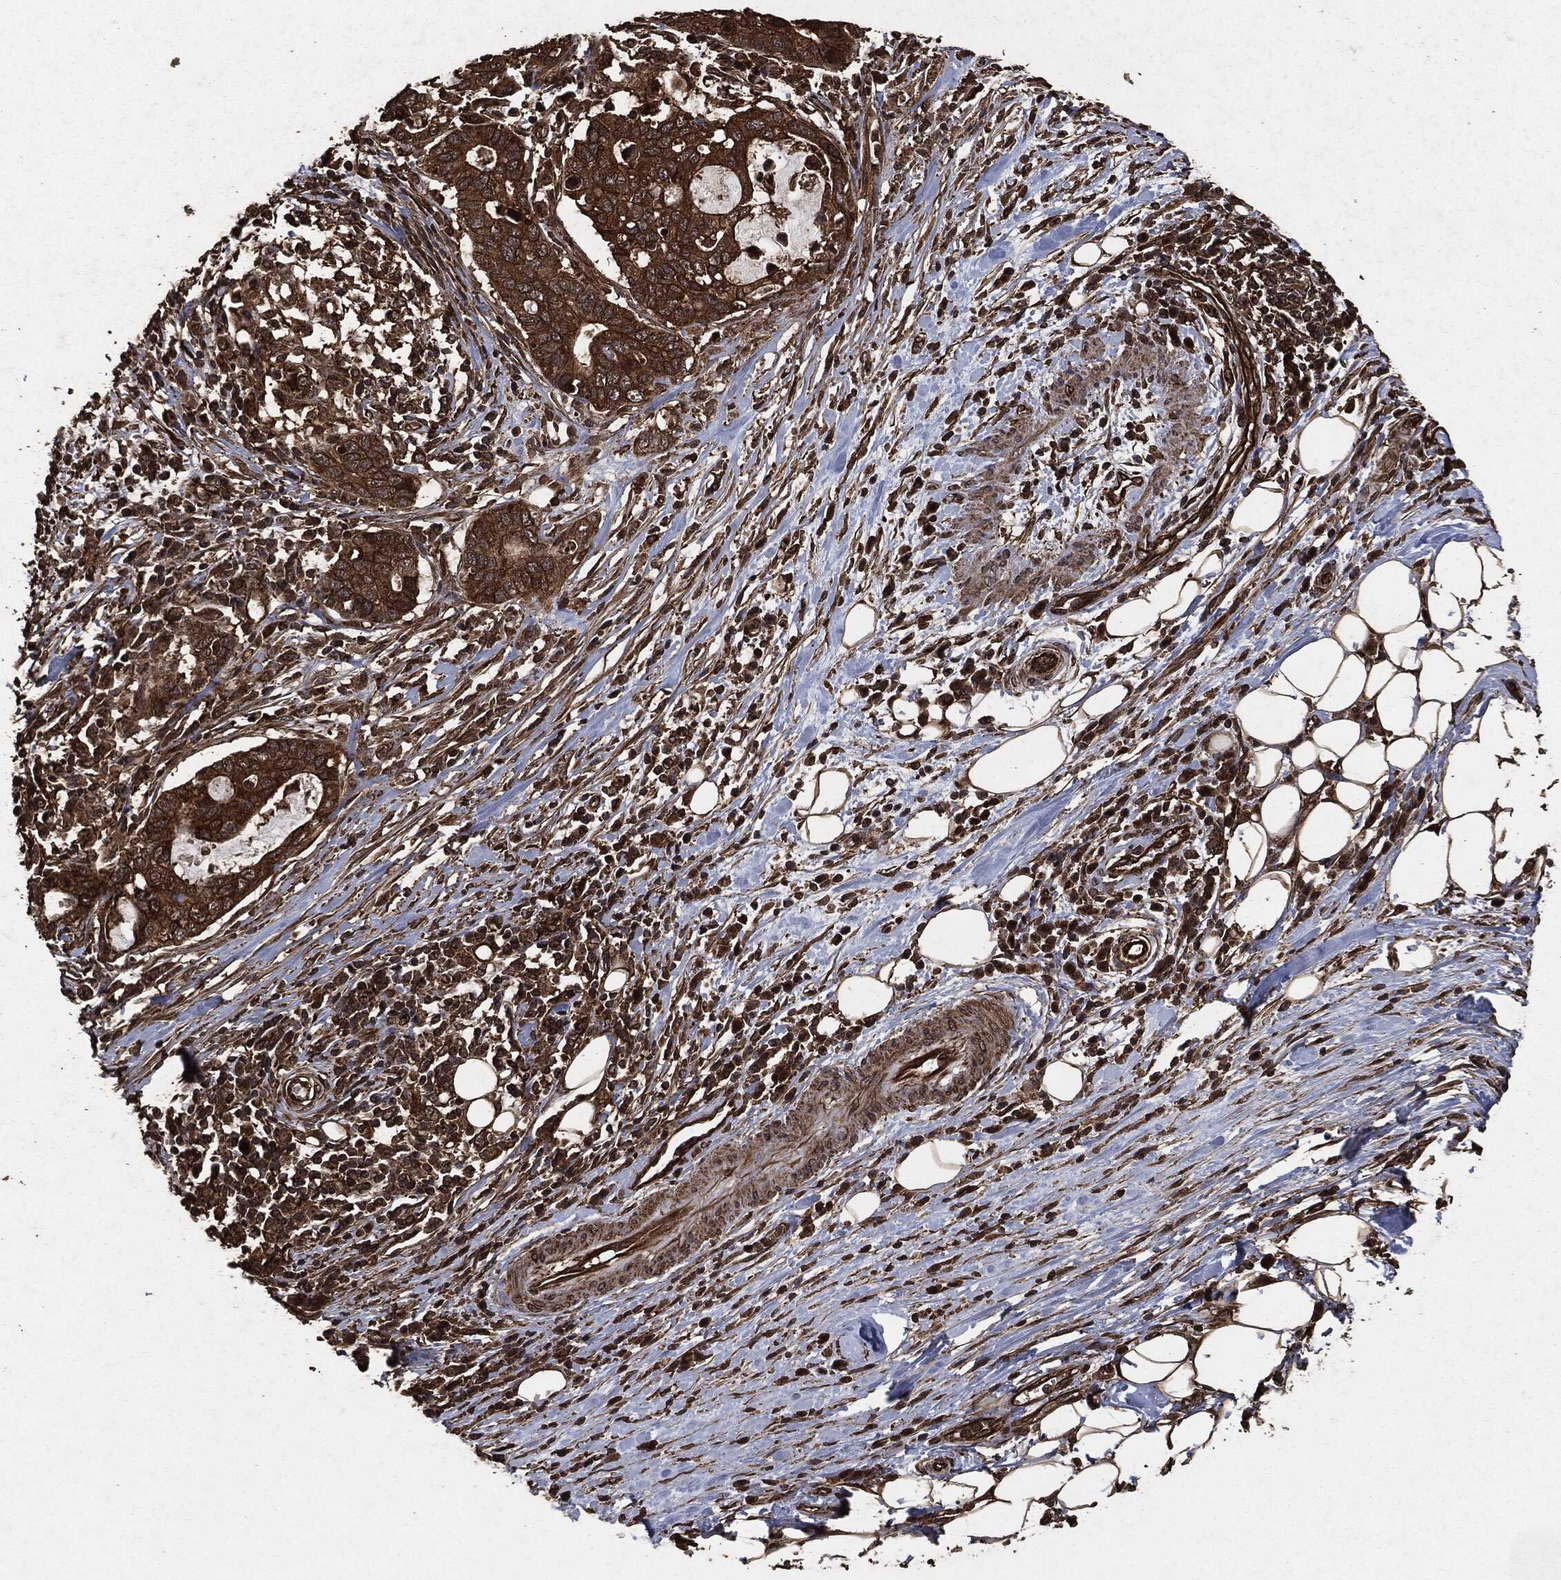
{"staining": {"intensity": "strong", "quantity": ">75%", "location": "cytoplasmic/membranous"}, "tissue": "stomach cancer", "cell_type": "Tumor cells", "image_type": "cancer", "snomed": [{"axis": "morphology", "description": "Adenocarcinoma, NOS"}, {"axis": "topography", "description": "Stomach"}], "caption": "High-power microscopy captured an immunohistochemistry photomicrograph of stomach cancer (adenocarcinoma), revealing strong cytoplasmic/membranous expression in about >75% of tumor cells. The protein is shown in brown color, while the nuclei are stained blue.", "gene": "HRAS", "patient": {"sex": "male", "age": 54}}